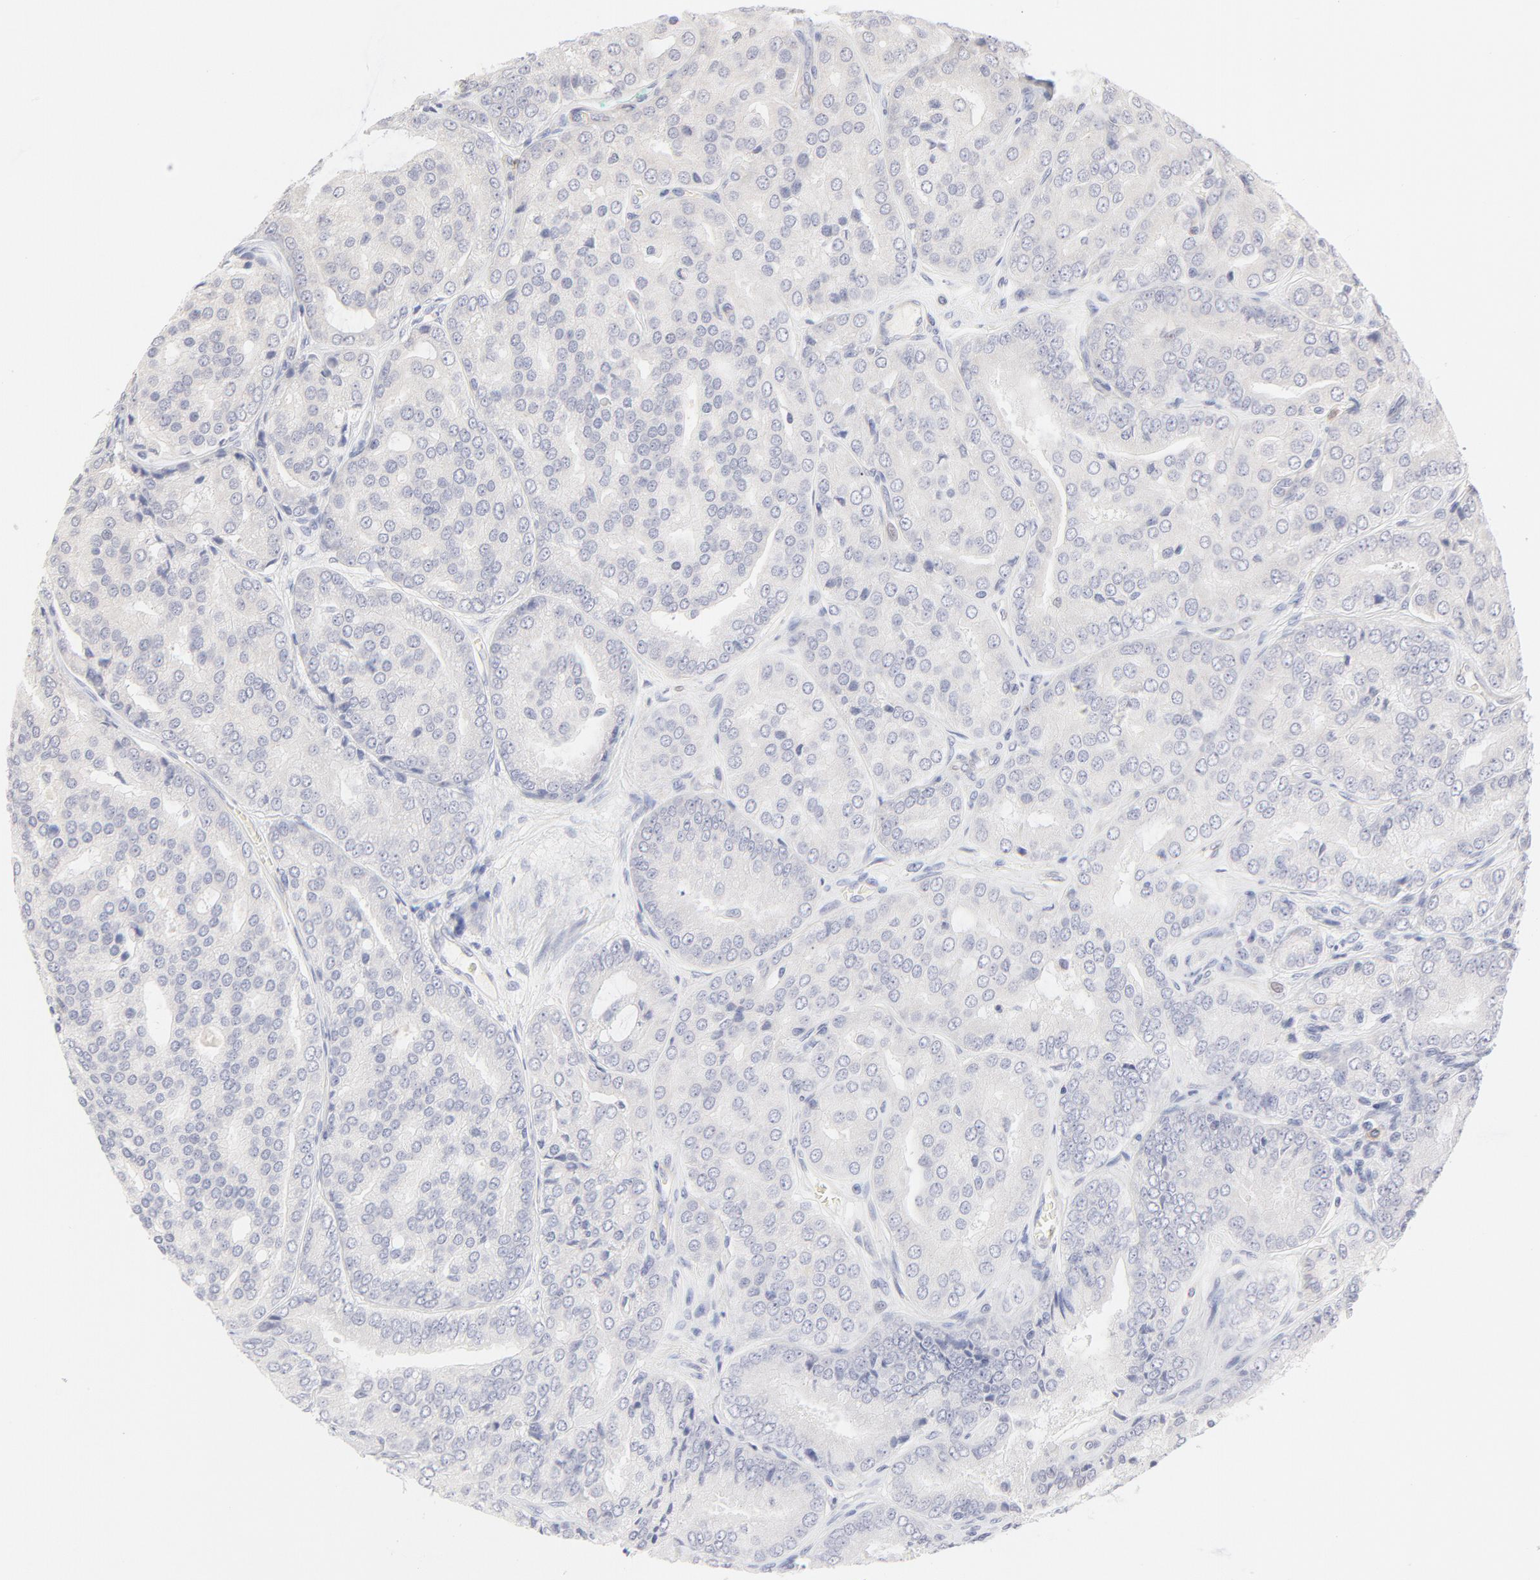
{"staining": {"intensity": "negative", "quantity": "none", "location": "none"}, "tissue": "prostate cancer", "cell_type": "Tumor cells", "image_type": "cancer", "snomed": [{"axis": "morphology", "description": "Adenocarcinoma, High grade"}, {"axis": "topography", "description": "Prostate"}], "caption": "DAB immunohistochemical staining of prostate cancer (adenocarcinoma (high-grade)) exhibits no significant positivity in tumor cells.", "gene": "ELF3", "patient": {"sex": "male", "age": 64}}